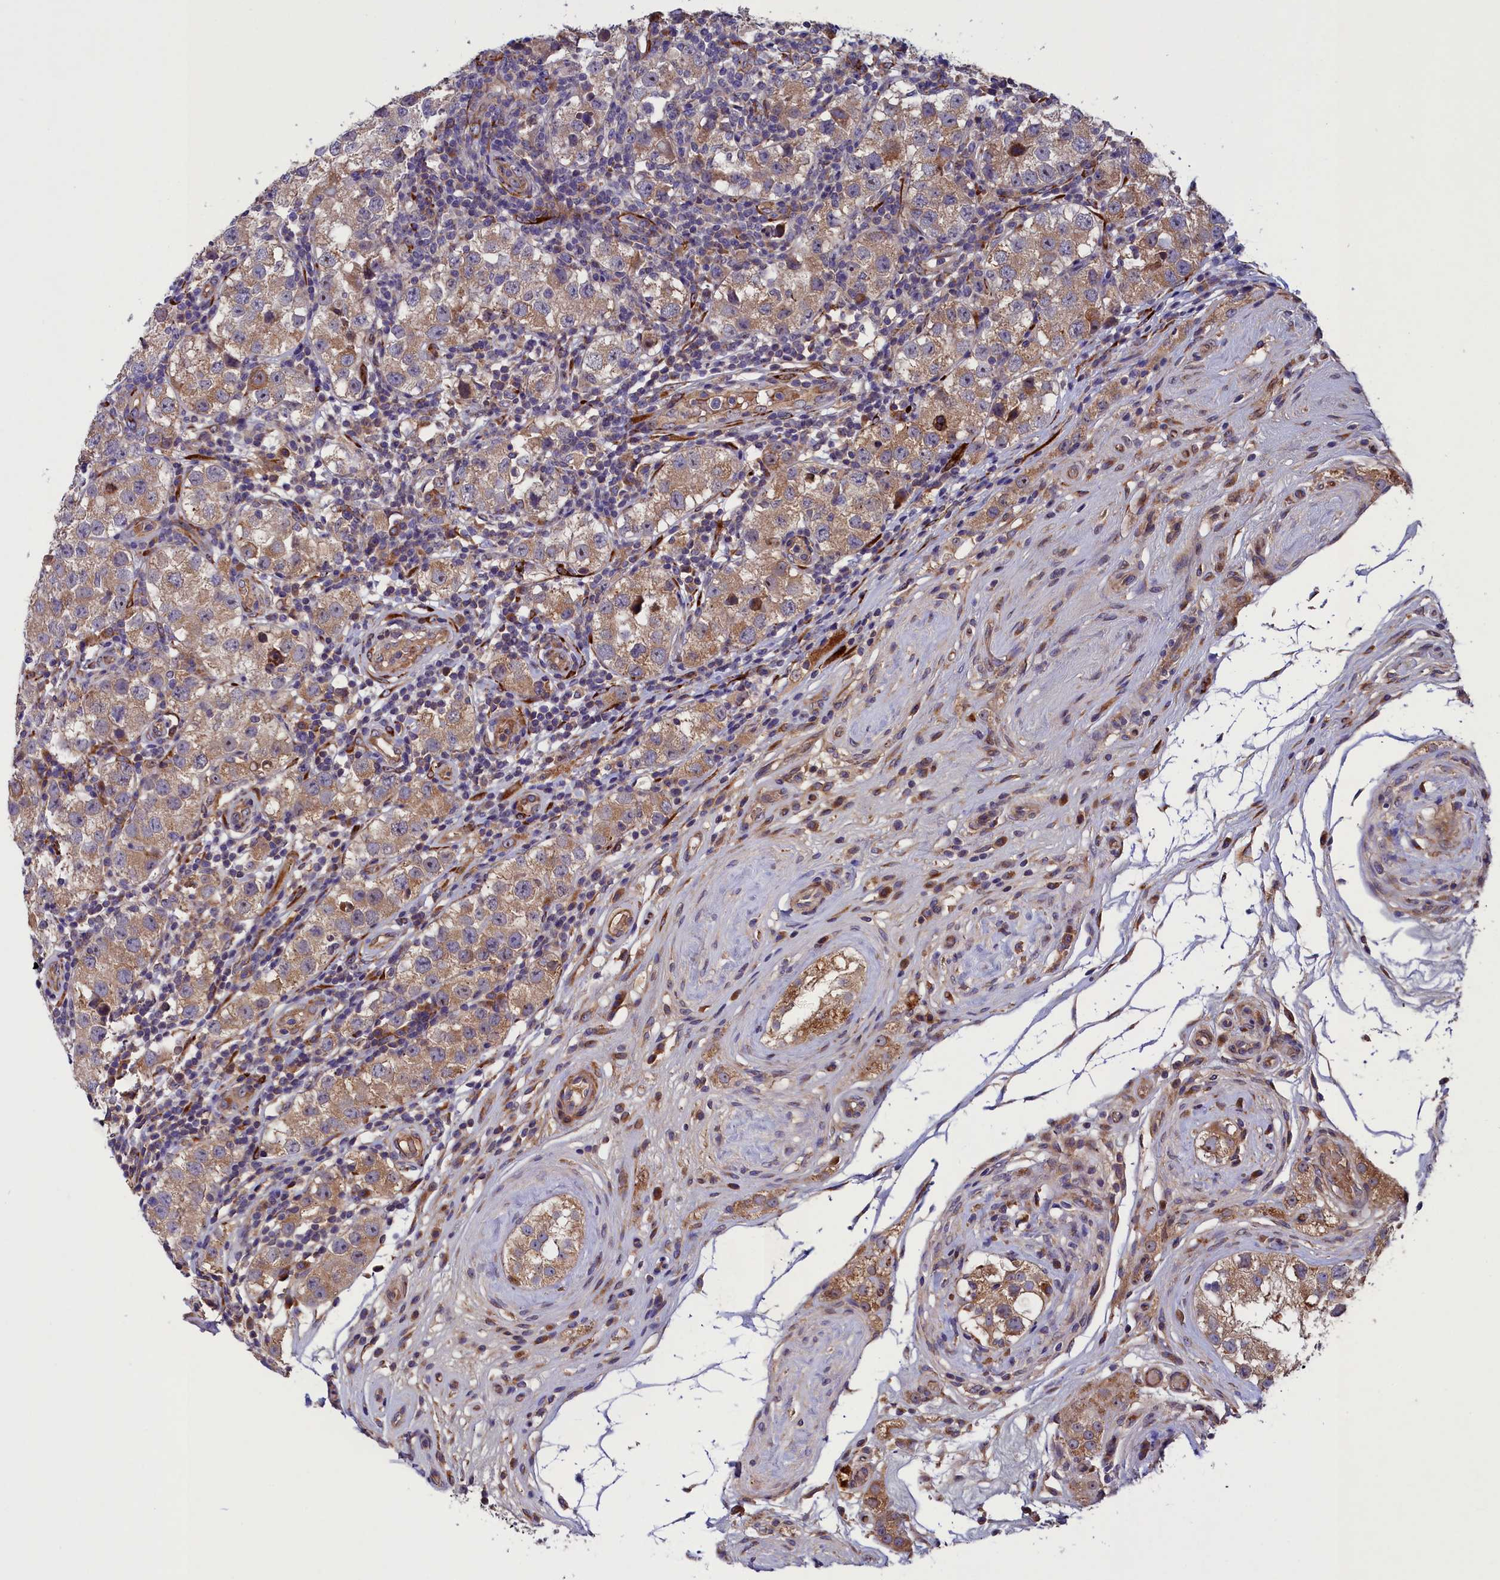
{"staining": {"intensity": "moderate", "quantity": ">75%", "location": "cytoplasmic/membranous"}, "tissue": "testis cancer", "cell_type": "Tumor cells", "image_type": "cancer", "snomed": [{"axis": "morphology", "description": "Seminoma, NOS"}, {"axis": "topography", "description": "Testis"}], "caption": "Human seminoma (testis) stained for a protein (brown) demonstrates moderate cytoplasmic/membranous positive expression in about >75% of tumor cells.", "gene": "ARRDC4", "patient": {"sex": "male", "age": 34}}